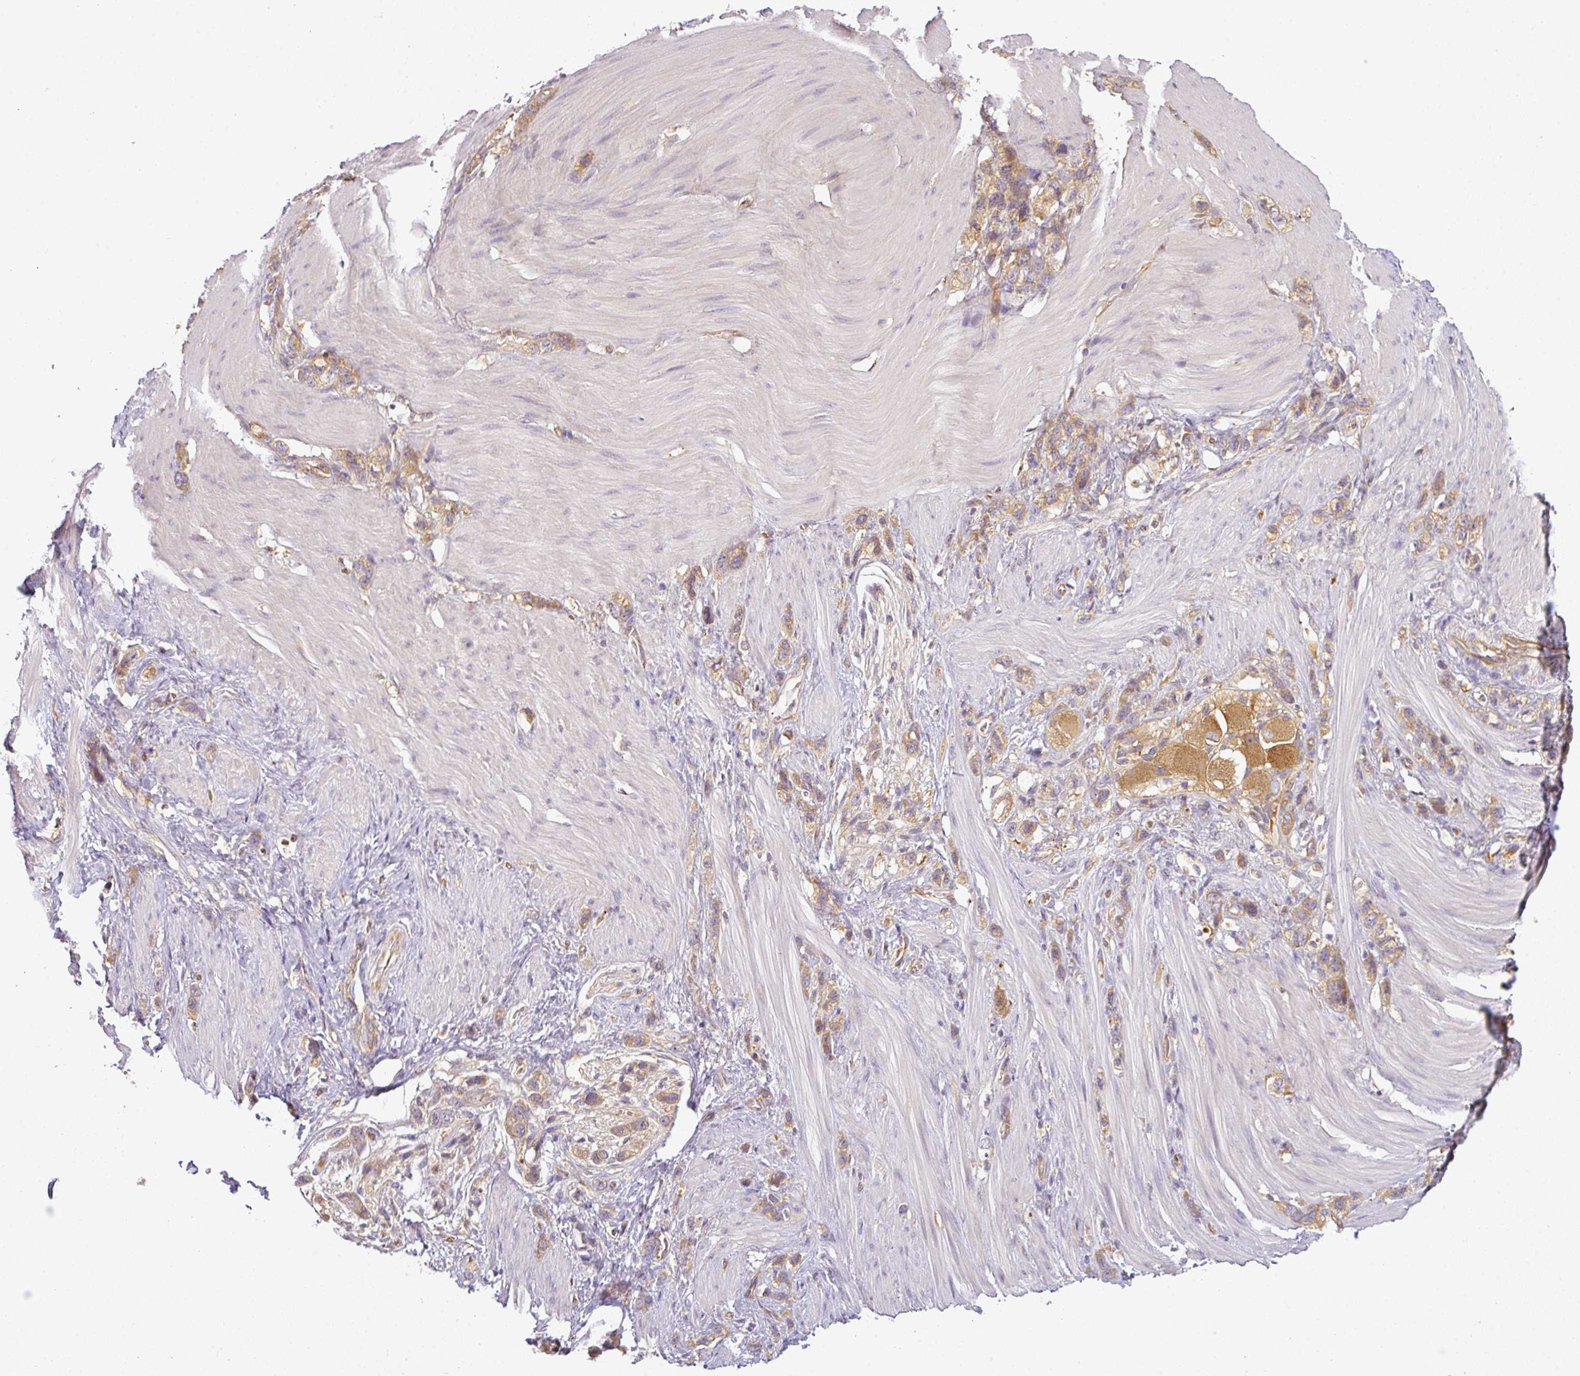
{"staining": {"intensity": "weak", "quantity": ">75%", "location": "cytoplasmic/membranous"}, "tissue": "stomach cancer", "cell_type": "Tumor cells", "image_type": "cancer", "snomed": [{"axis": "morphology", "description": "Adenocarcinoma, NOS"}, {"axis": "topography", "description": "Stomach"}], "caption": "Stomach adenocarcinoma tissue shows weak cytoplasmic/membranous staining in approximately >75% of tumor cells, visualized by immunohistochemistry.", "gene": "ANKRD18A", "patient": {"sex": "female", "age": 65}}